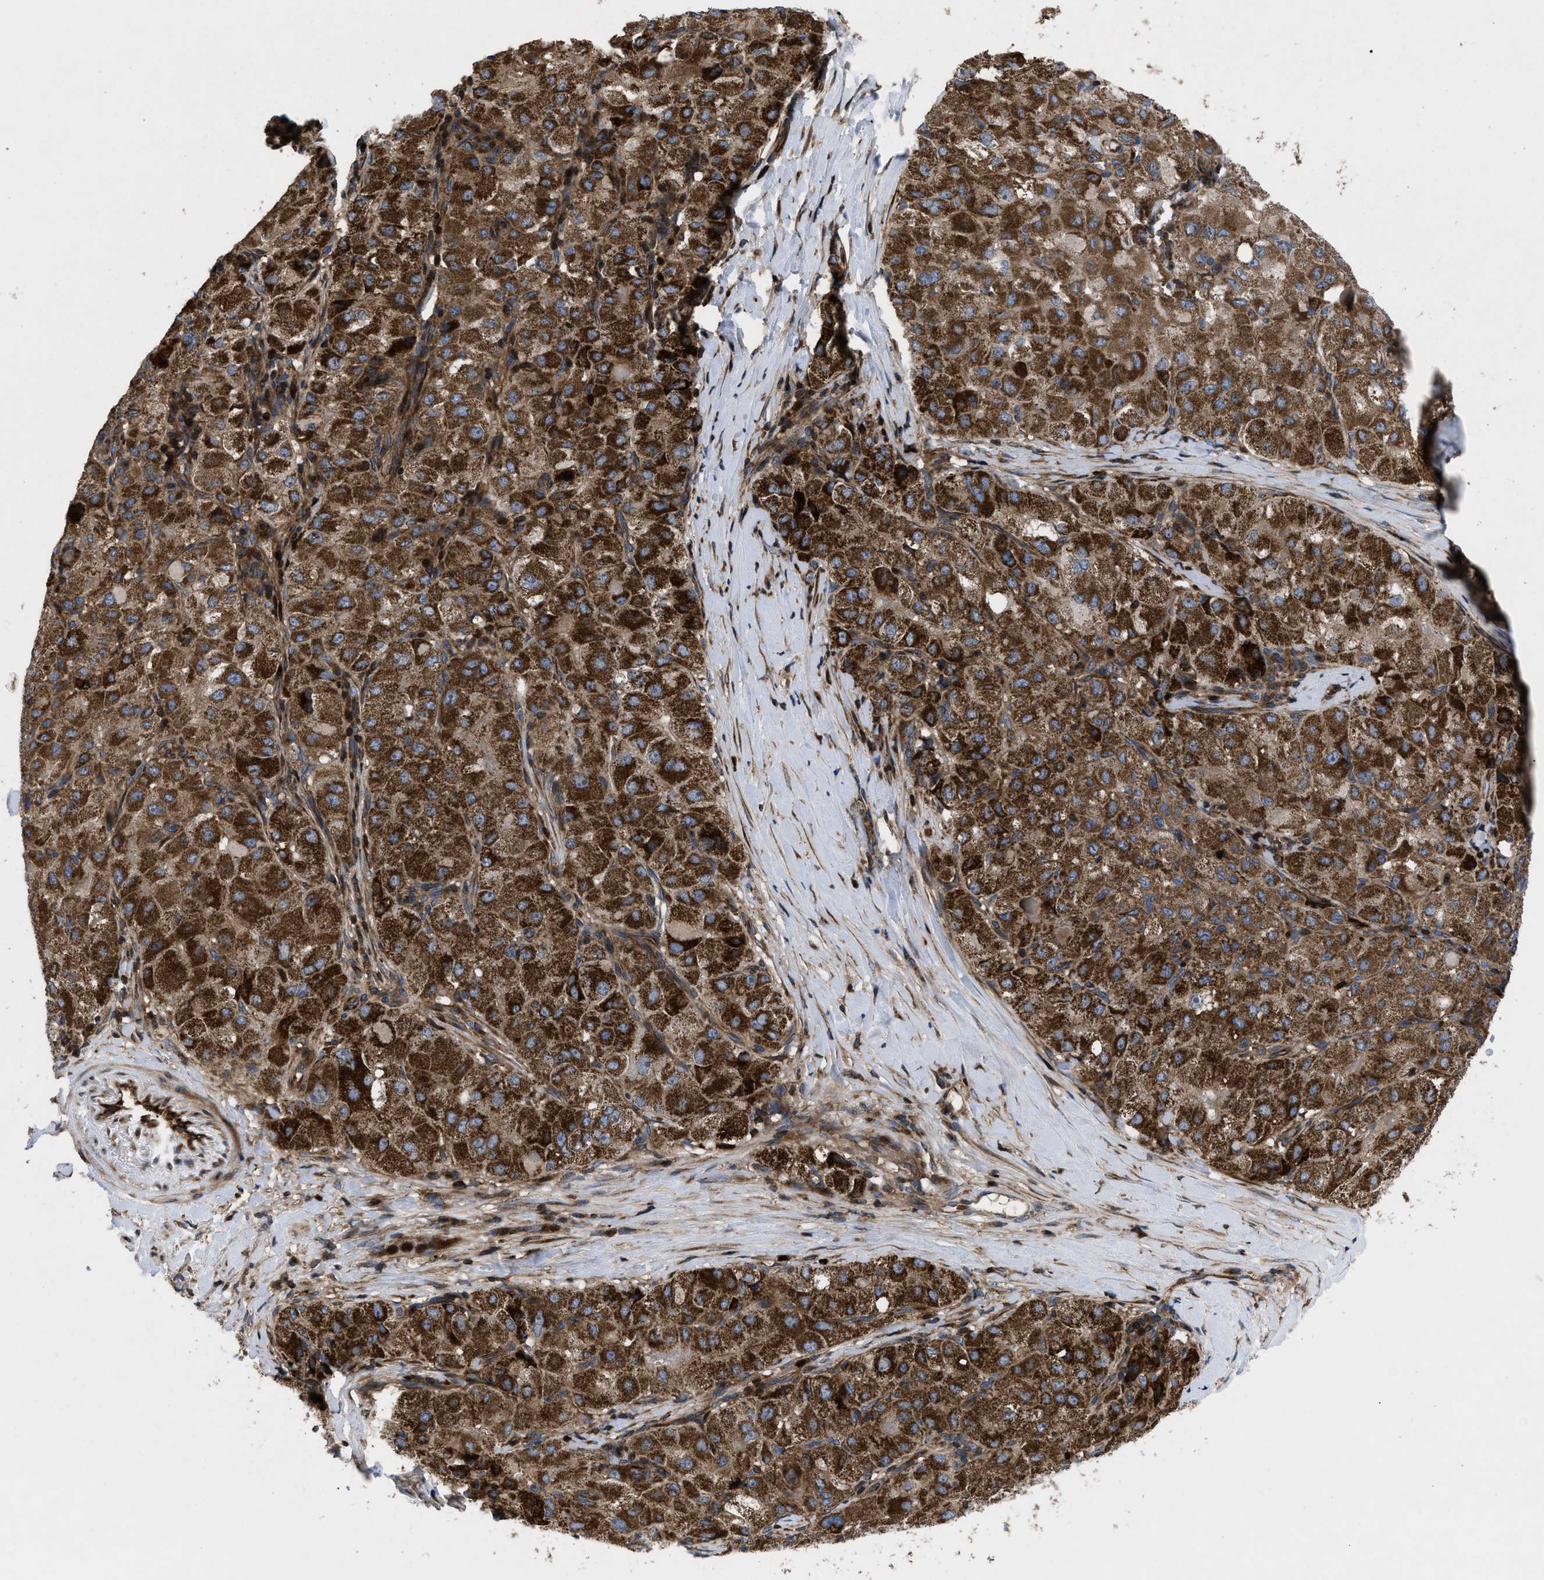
{"staining": {"intensity": "strong", "quantity": ">75%", "location": "cytoplasmic/membranous"}, "tissue": "liver cancer", "cell_type": "Tumor cells", "image_type": "cancer", "snomed": [{"axis": "morphology", "description": "Carcinoma, Hepatocellular, NOS"}, {"axis": "topography", "description": "Liver"}], "caption": "Protein staining of liver cancer tissue demonstrates strong cytoplasmic/membranous staining in approximately >75% of tumor cells.", "gene": "YBEY", "patient": {"sex": "male", "age": 80}}